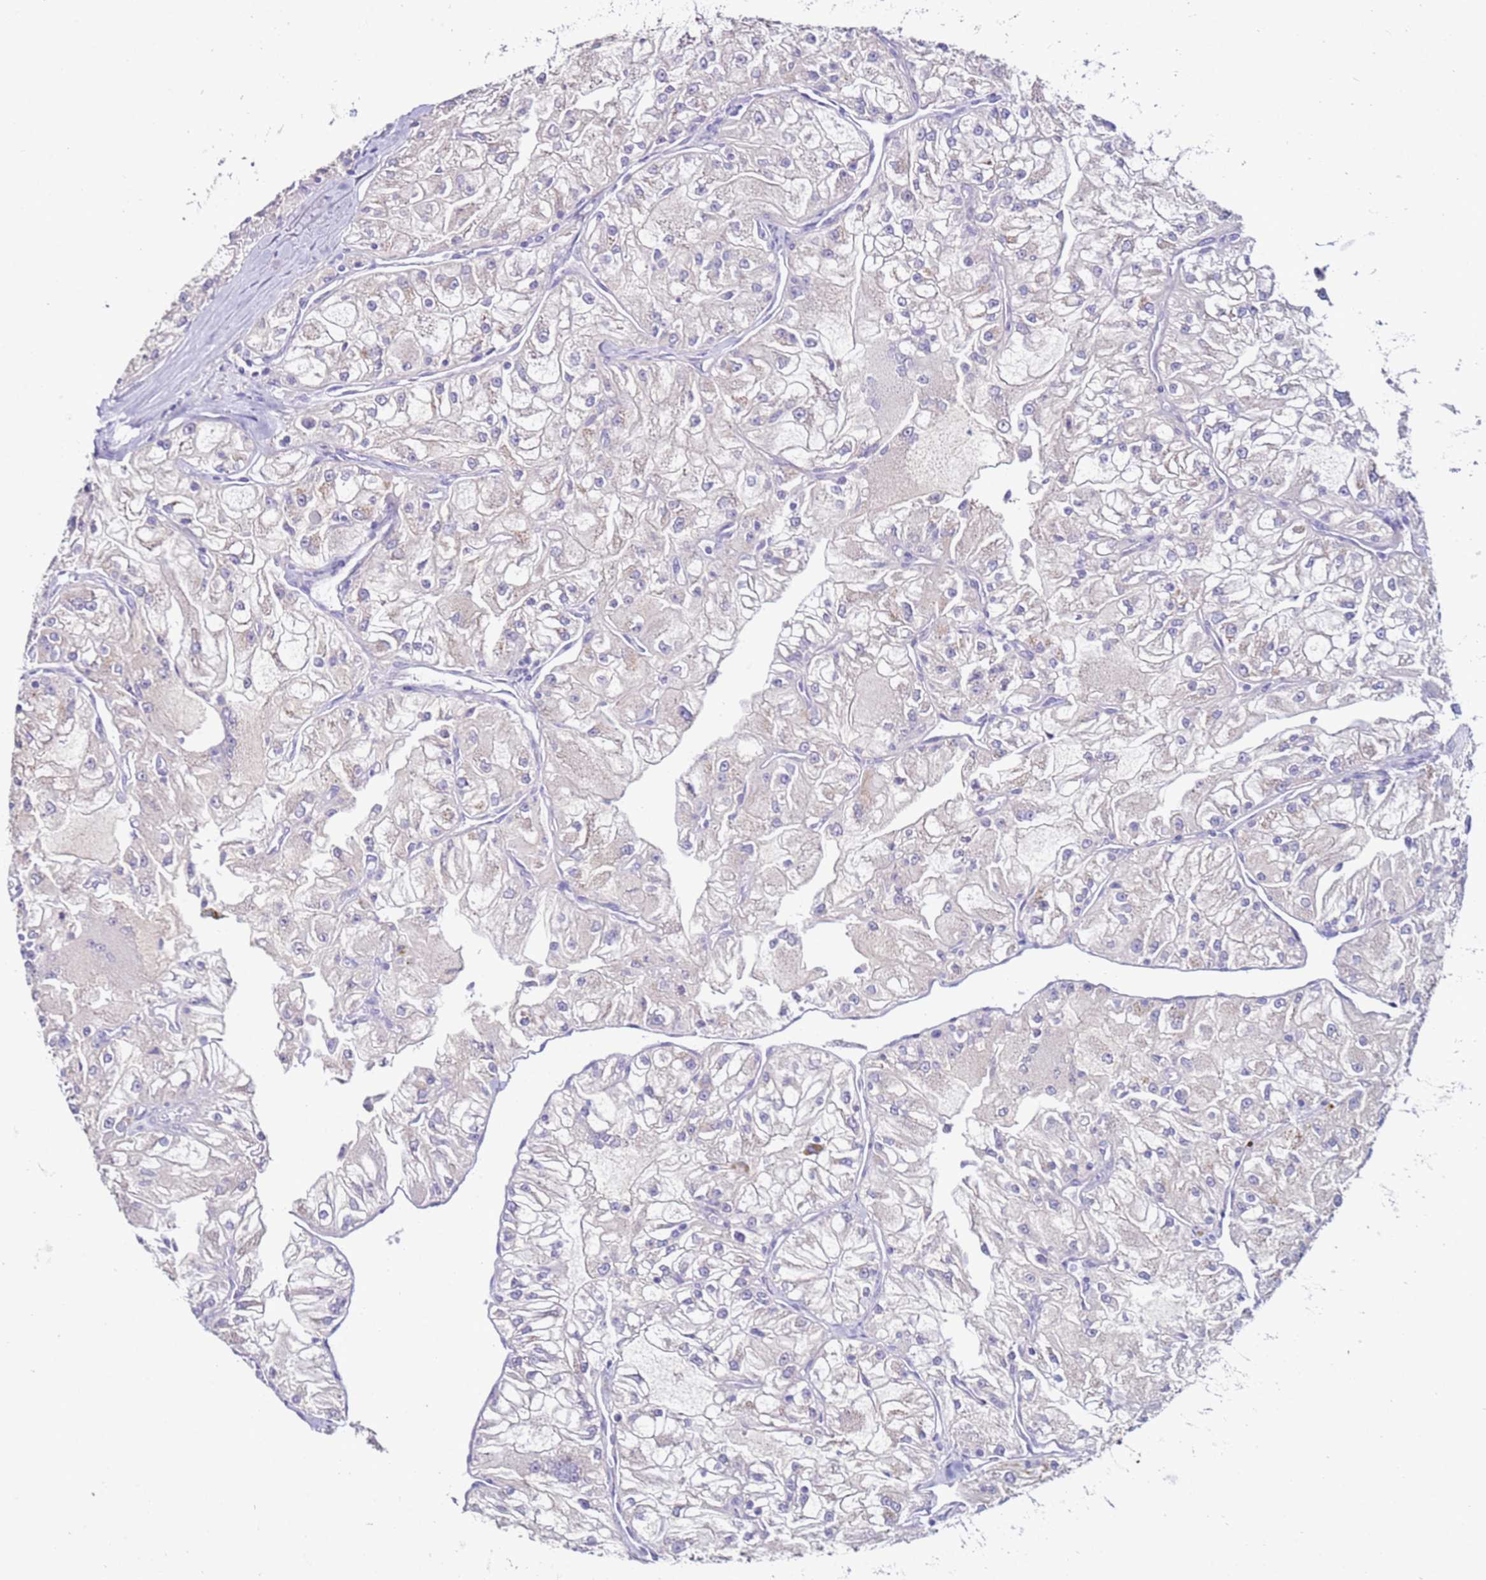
{"staining": {"intensity": "negative", "quantity": "none", "location": "none"}, "tissue": "renal cancer", "cell_type": "Tumor cells", "image_type": "cancer", "snomed": [{"axis": "morphology", "description": "Adenocarcinoma, NOS"}, {"axis": "topography", "description": "Kidney"}], "caption": "This is an immunohistochemistry (IHC) histopathology image of adenocarcinoma (renal). There is no staining in tumor cells.", "gene": "GPN3", "patient": {"sex": "female", "age": 72}}